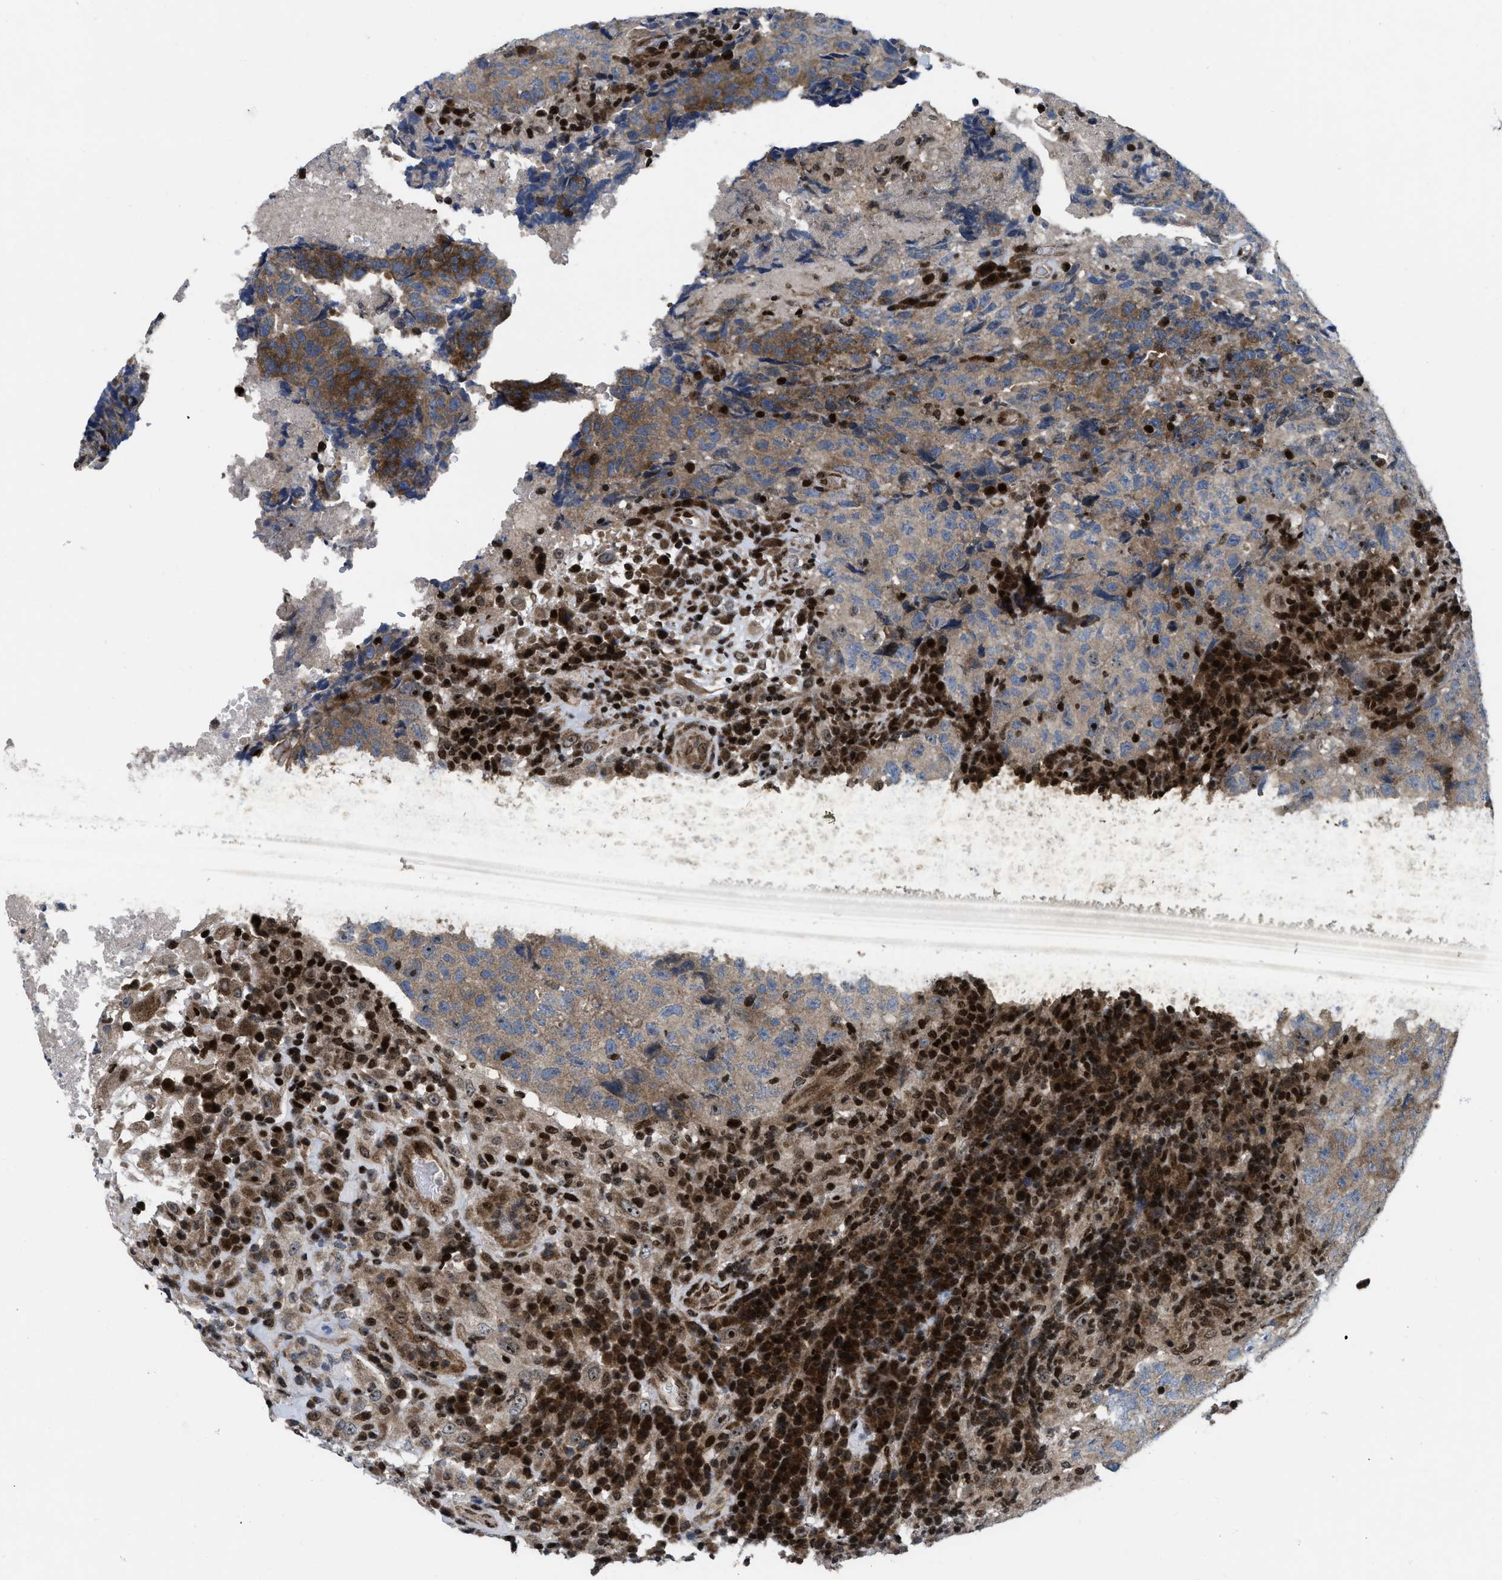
{"staining": {"intensity": "moderate", "quantity": ">75%", "location": "cytoplasmic/membranous"}, "tissue": "testis cancer", "cell_type": "Tumor cells", "image_type": "cancer", "snomed": [{"axis": "morphology", "description": "Necrosis, NOS"}, {"axis": "morphology", "description": "Carcinoma, Embryonal, NOS"}, {"axis": "topography", "description": "Testis"}], "caption": "Tumor cells show moderate cytoplasmic/membranous positivity in about >75% of cells in embryonal carcinoma (testis).", "gene": "PPP2CB", "patient": {"sex": "male", "age": 19}}